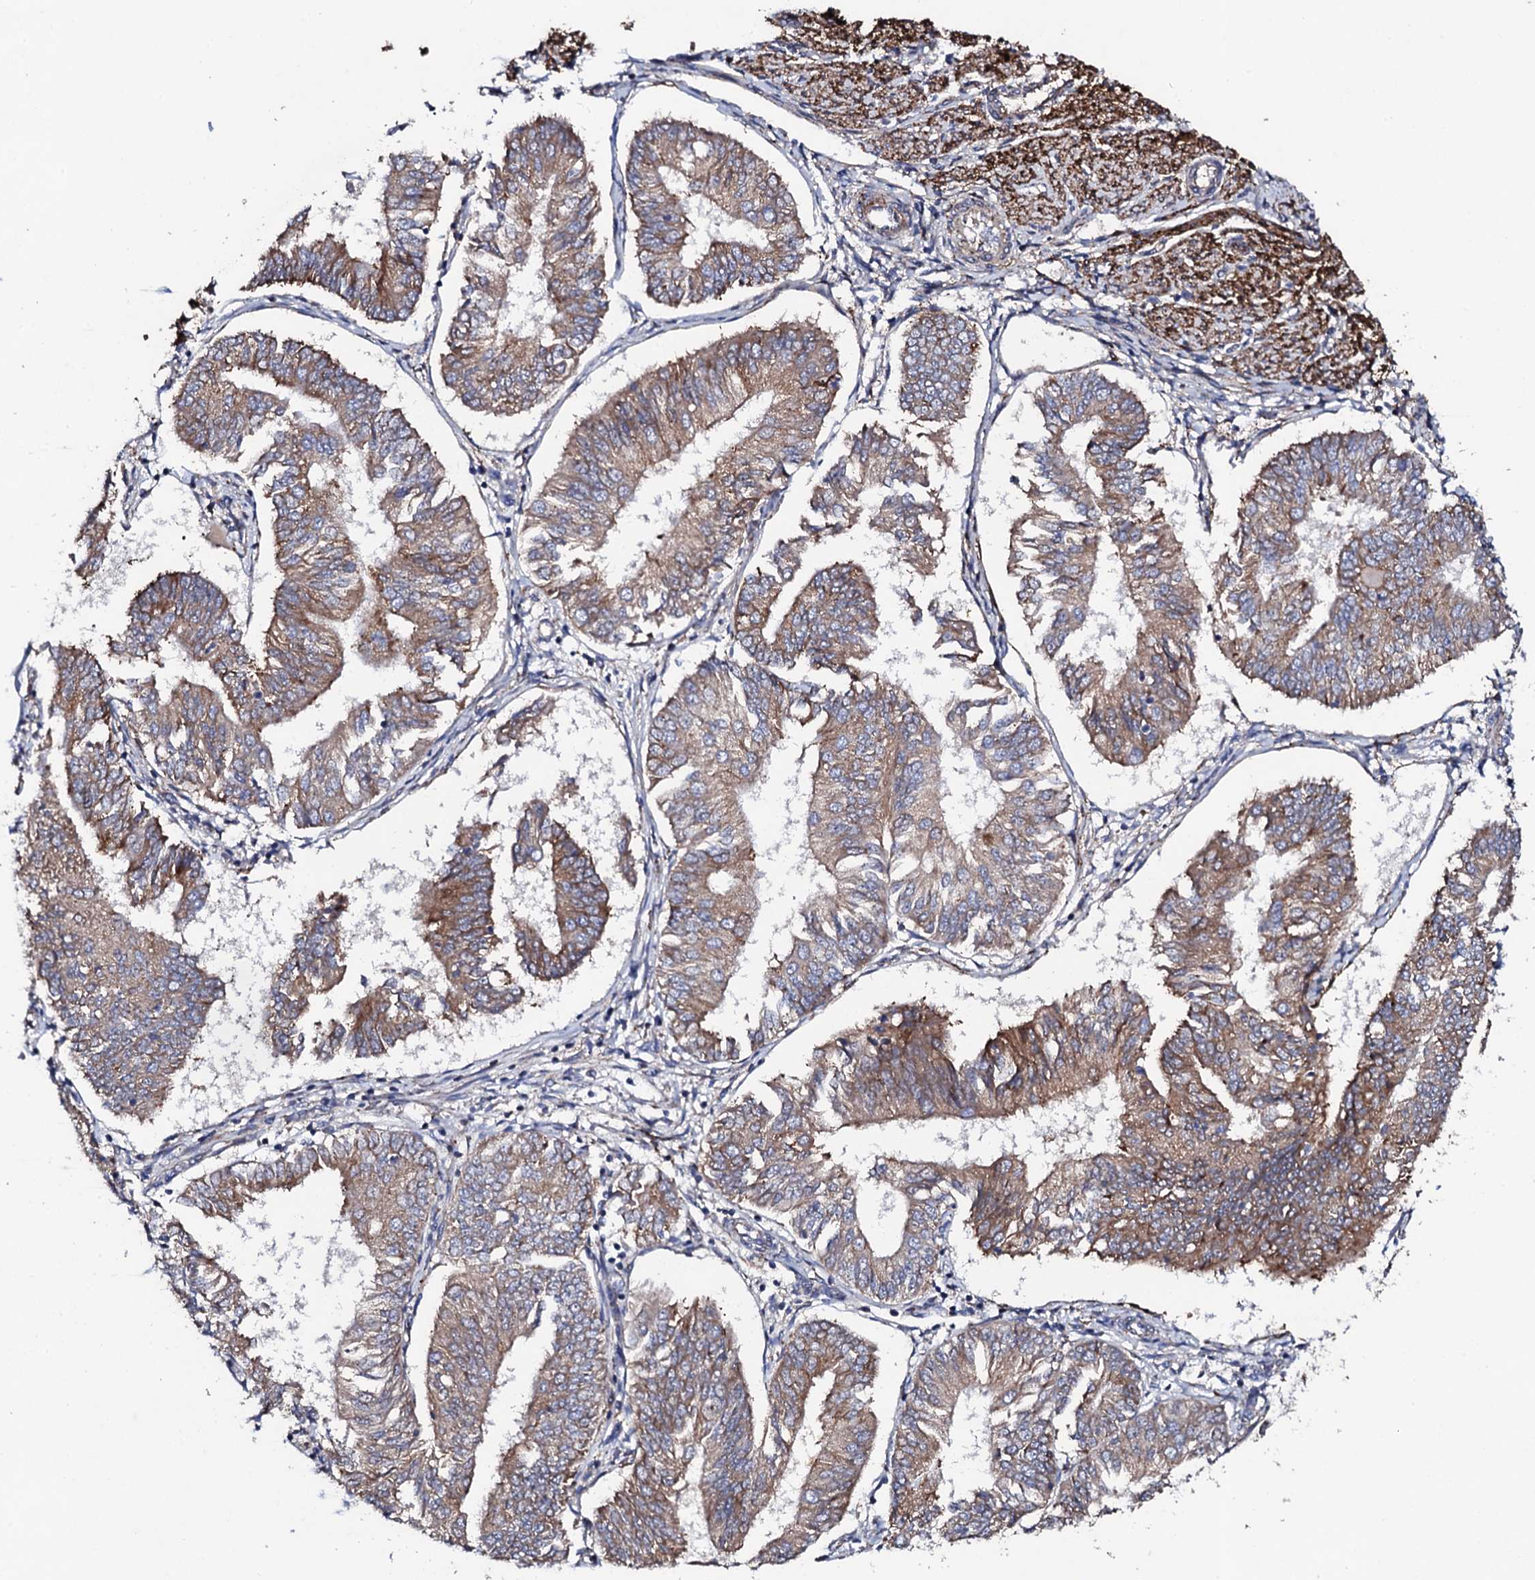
{"staining": {"intensity": "negative", "quantity": "none", "location": "none"}, "tissue": "endometrial cancer", "cell_type": "Tumor cells", "image_type": "cancer", "snomed": [{"axis": "morphology", "description": "Adenocarcinoma, NOS"}, {"axis": "topography", "description": "Endometrium"}], "caption": "There is no significant positivity in tumor cells of endometrial adenocarcinoma.", "gene": "DBX1", "patient": {"sex": "female", "age": 58}}